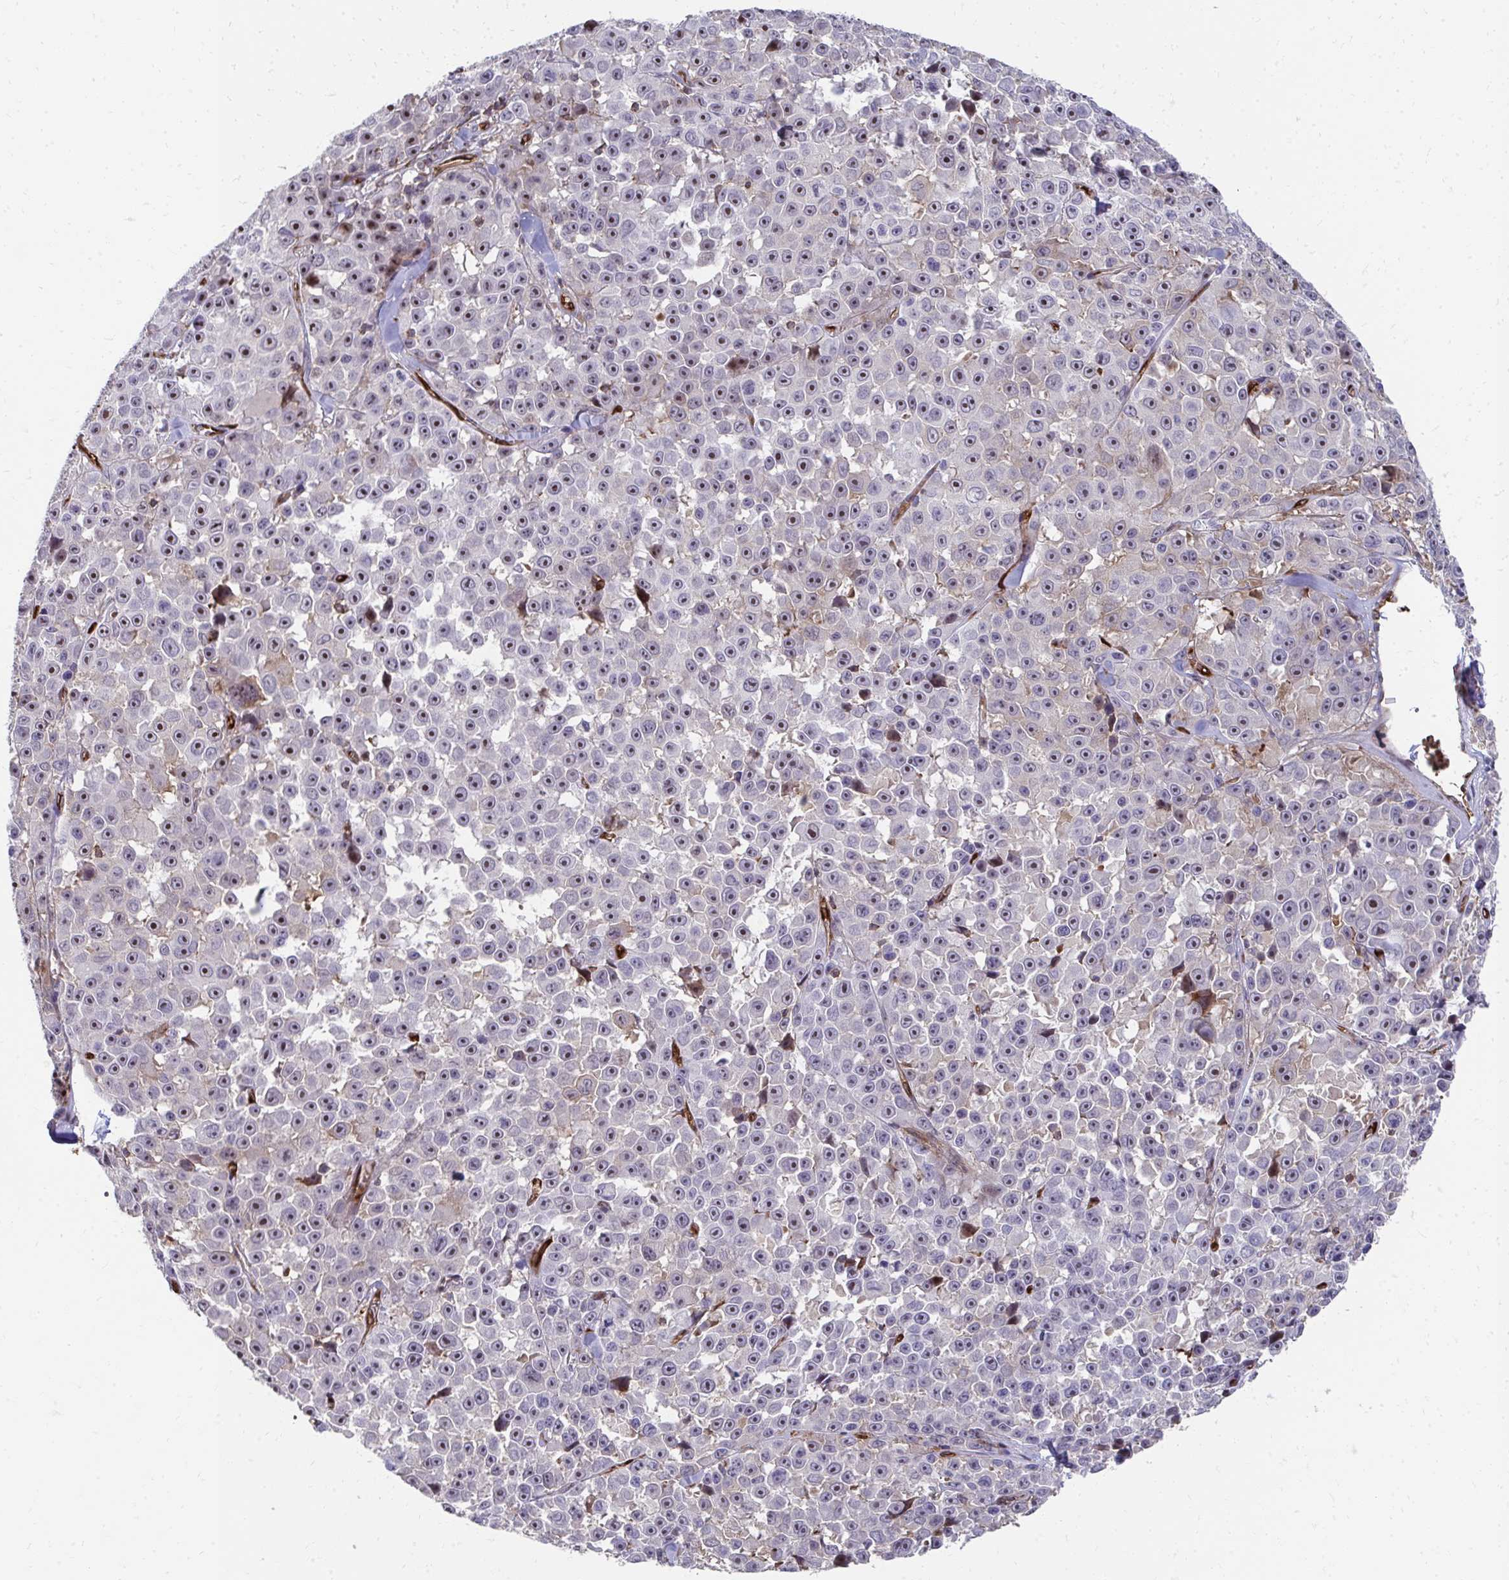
{"staining": {"intensity": "moderate", "quantity": "25%-75%", "location": "nuclear"}, "tissue": "melanoma", "cell_type": "Tumor cells", "image_type": "cancer", "snomed": [{"axis": "morphology", "description": "Malignant melanoma, NOS"}, {"axis": "topography", "description": "Skin"}], "caption": "Immunohistochemical staining of melanoma exhibits moderate nuclear protein staining in about 25%-75% of tumor cells. (Brightfield microscopy of DAB IHC at high magnification).", "gene": "FOXN3", "patient": {"sex": "female", "age": 66}}